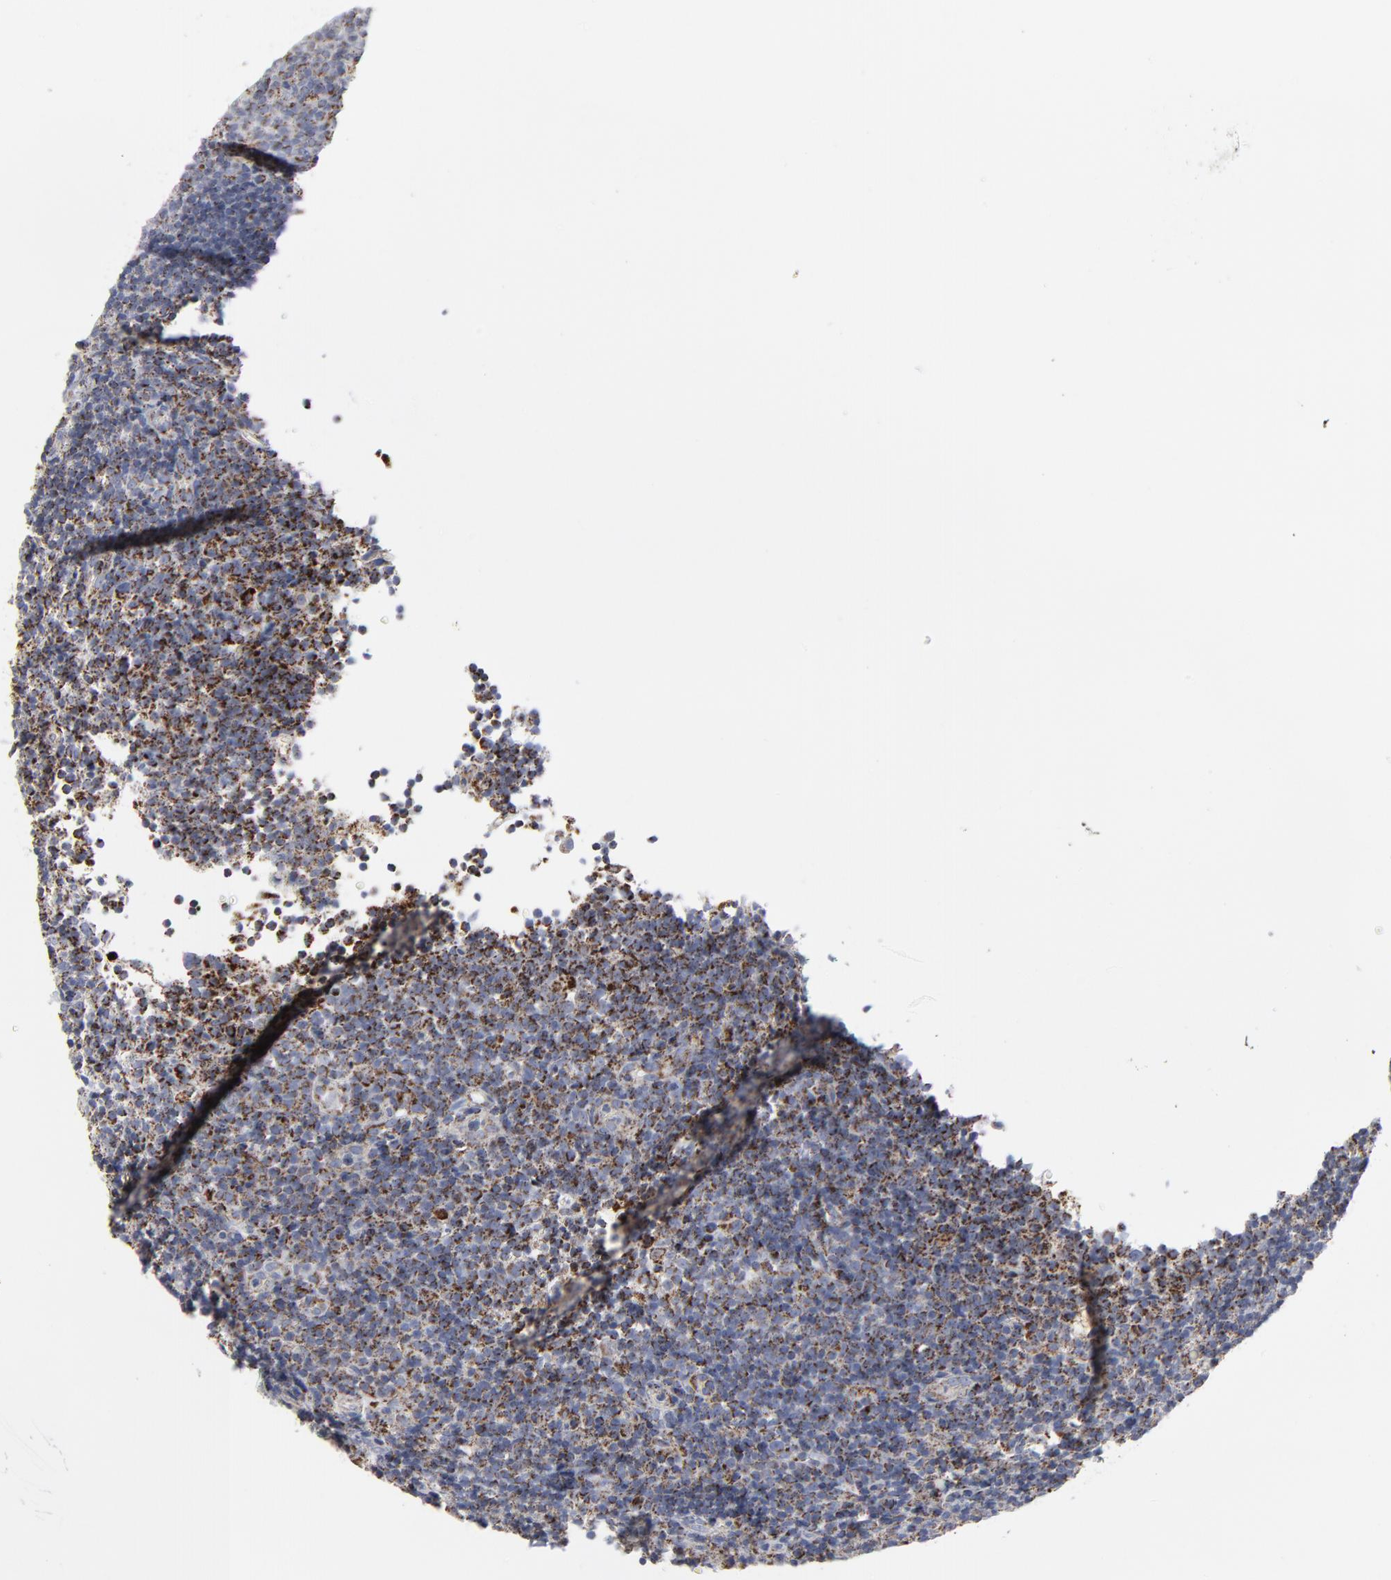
{"staining": {"intensity": "moderate", "quantity": ">75%", "location": "cytoplasmic/membranous"}, "tissue": "tonsil", "cell_type": "Germinal center cells", "image_type": "normal", "snomed": [{"axis": "morphology", "description": "Normal tissue, NOS"}, {"axis": "topography", "description": "Tonsil"}], "caption": "This micrograph reveals immunohistochemistry staining of benign human tonsil, with medium moderate cytoplasmic/membranous positivity in about >75% of germinal center cells.", "gene": "TXNRD2", "patient": {"sex": "female", "age": 40}}